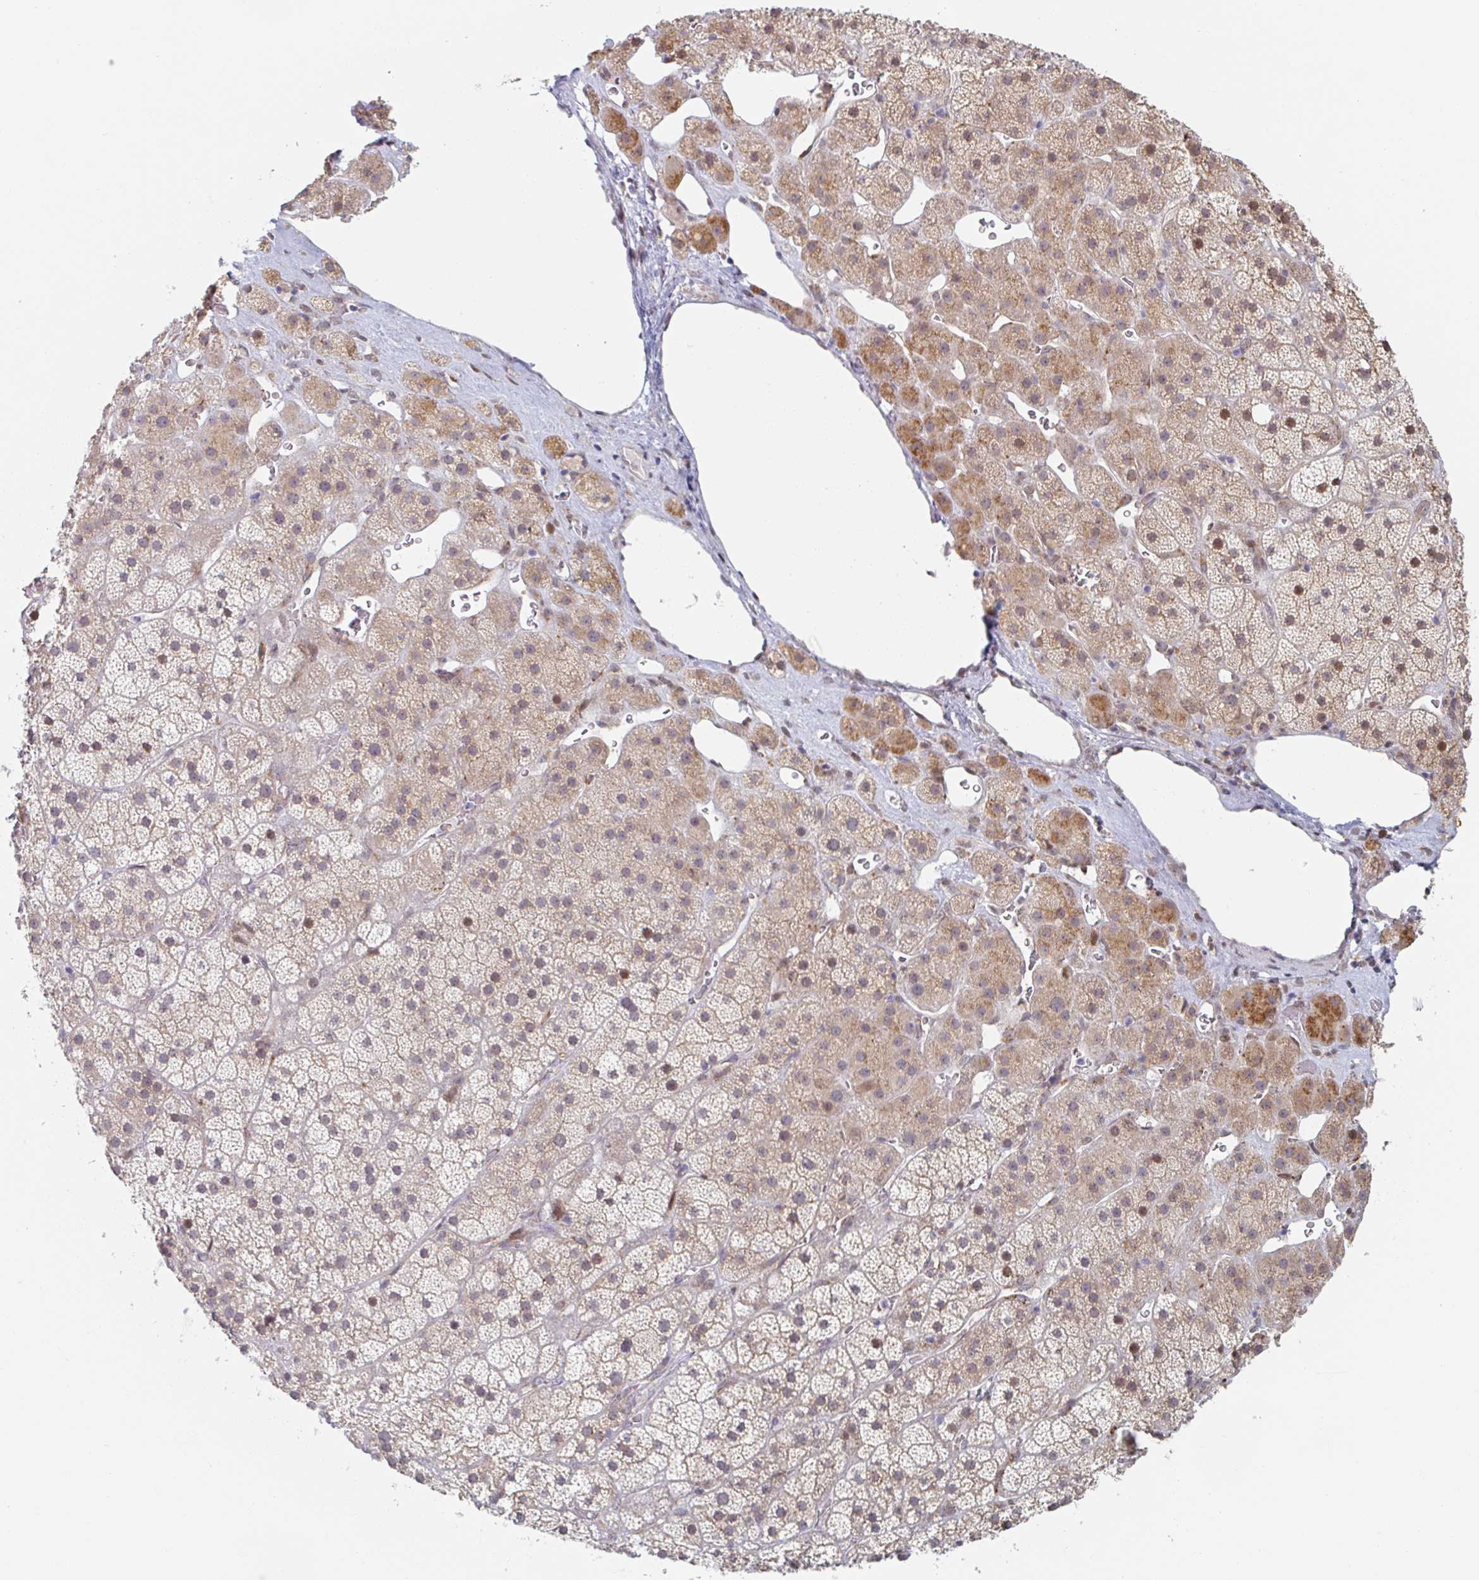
{"staining": {"intensity": "moderate", "quantity": "25%-75%", "location": "cytoplasmic/membranous"}, "tissue": "adrenal gland", "cell_type": "Glandular cells", "image_type": "normal", "snomed": [{"axis": "morphology", "description": "Normal tissue, NOS"}, {"axis": "topography", "description": "Adrenal gland"}], "caption": "Adrenal gland stained with a protein marker demonstrates moderate staining in glandular cells.", "gene": "TRAPPC10", "patient": {"sex": "male", "age": 57}}